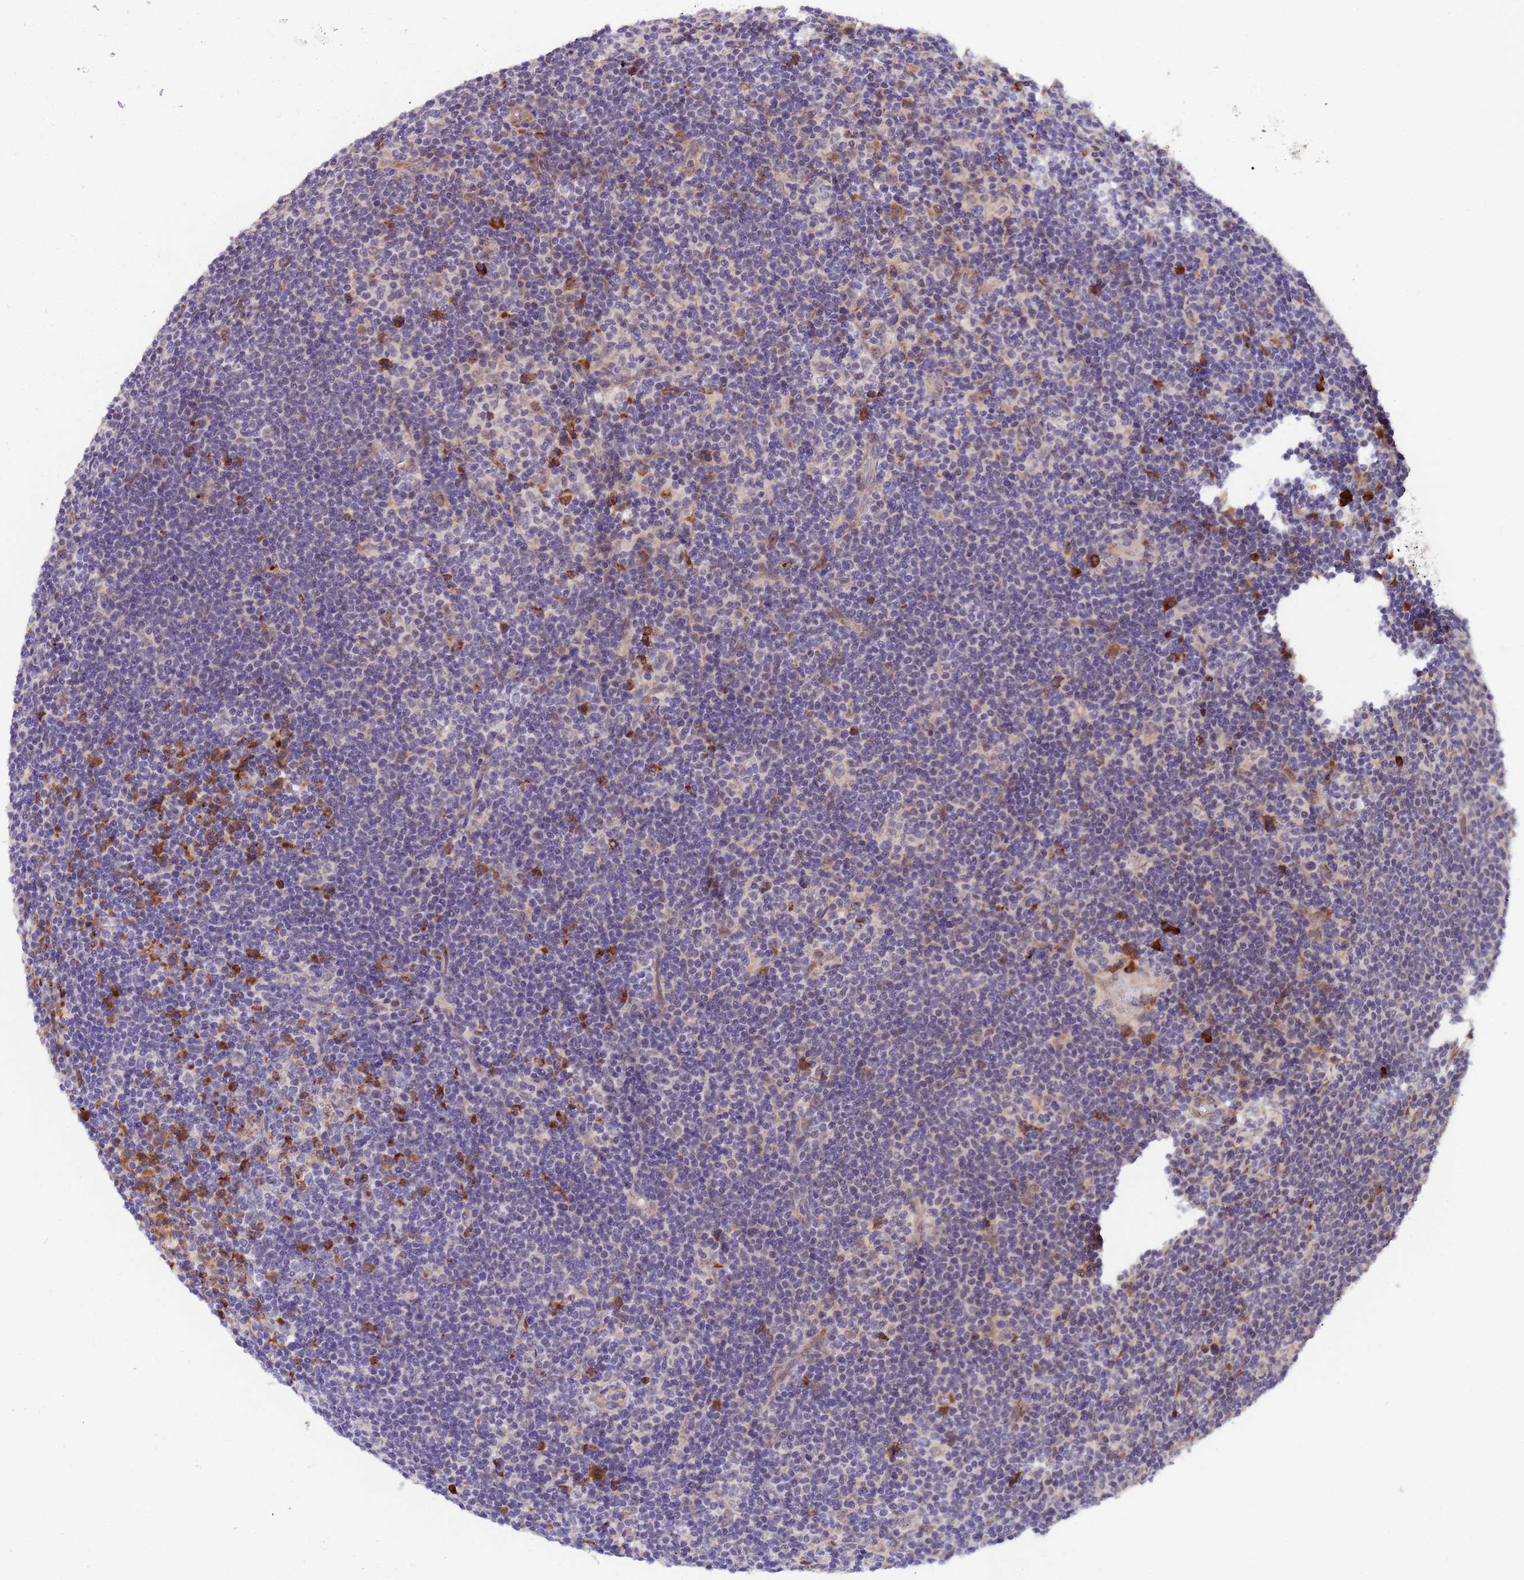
{"staining": {"intensity": "negative", "quantity": "none", "location": "none"}, "tissue": "lymphoma", "cell_type": "Tumor cells", "image_type": "cancer", "snomed": [{"axis": "morphology", "description": "Hodgkin's disease, NOS"}, {"axis": "topography", "description": "Lymph node"}], "caption": "Protein analysis of Hodgkin's disease demonstrates no significant positivity in tumor cells. (DAB (3,3'-diaminobenzidine) immunohistochemistry visualized using brightfield microscopy, high magnification).", "gene": "ZNF619", "patient": {"sex": "female", "age": 57}}